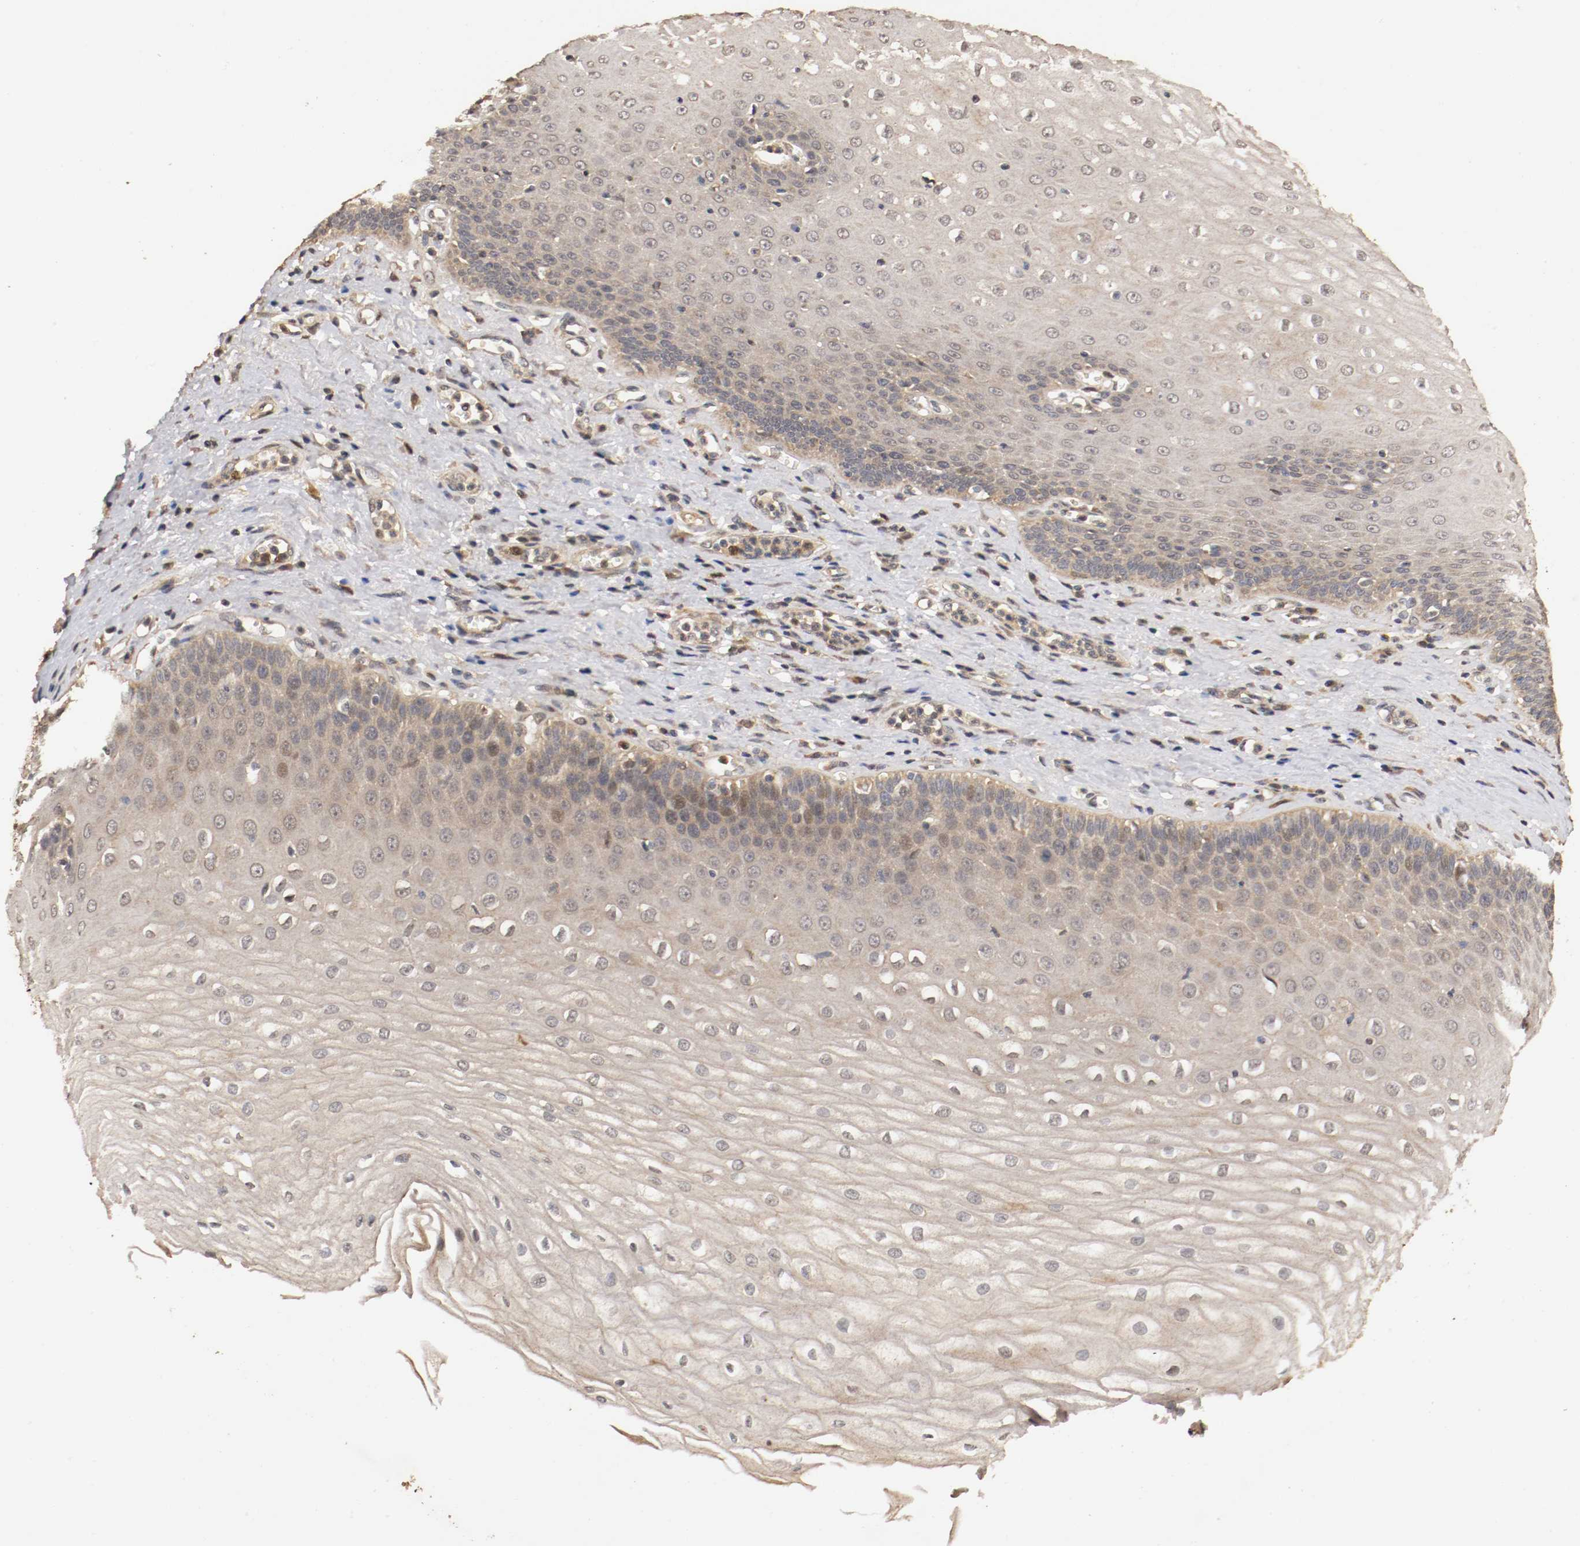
{"staining": {"intensity": "weak", "quantity": "25%-75%", "location": "cytoplasmic/membranous,nuclear"}, "tissue": "esophagus", "cell_type": "Squamous epithelial cells", "image_type": "normal", "snomed": [{"axis": "morphology", "description": "Normal tissue, NOS"}, {"axis": "morphology", "description": "Squamous cell carcinoma, NOS"}, {"axis": "topography", "description": "Esophagus"}], "caption": "Protein expression analysis of normal esophagus demonstrates weak cytoplasmic/membranous,nuclear staining in approximately 25%-75% of squamous epithelial cells.", "gene": "TNFRSF1B", "patient": {"sex": "male", "age": 65}}